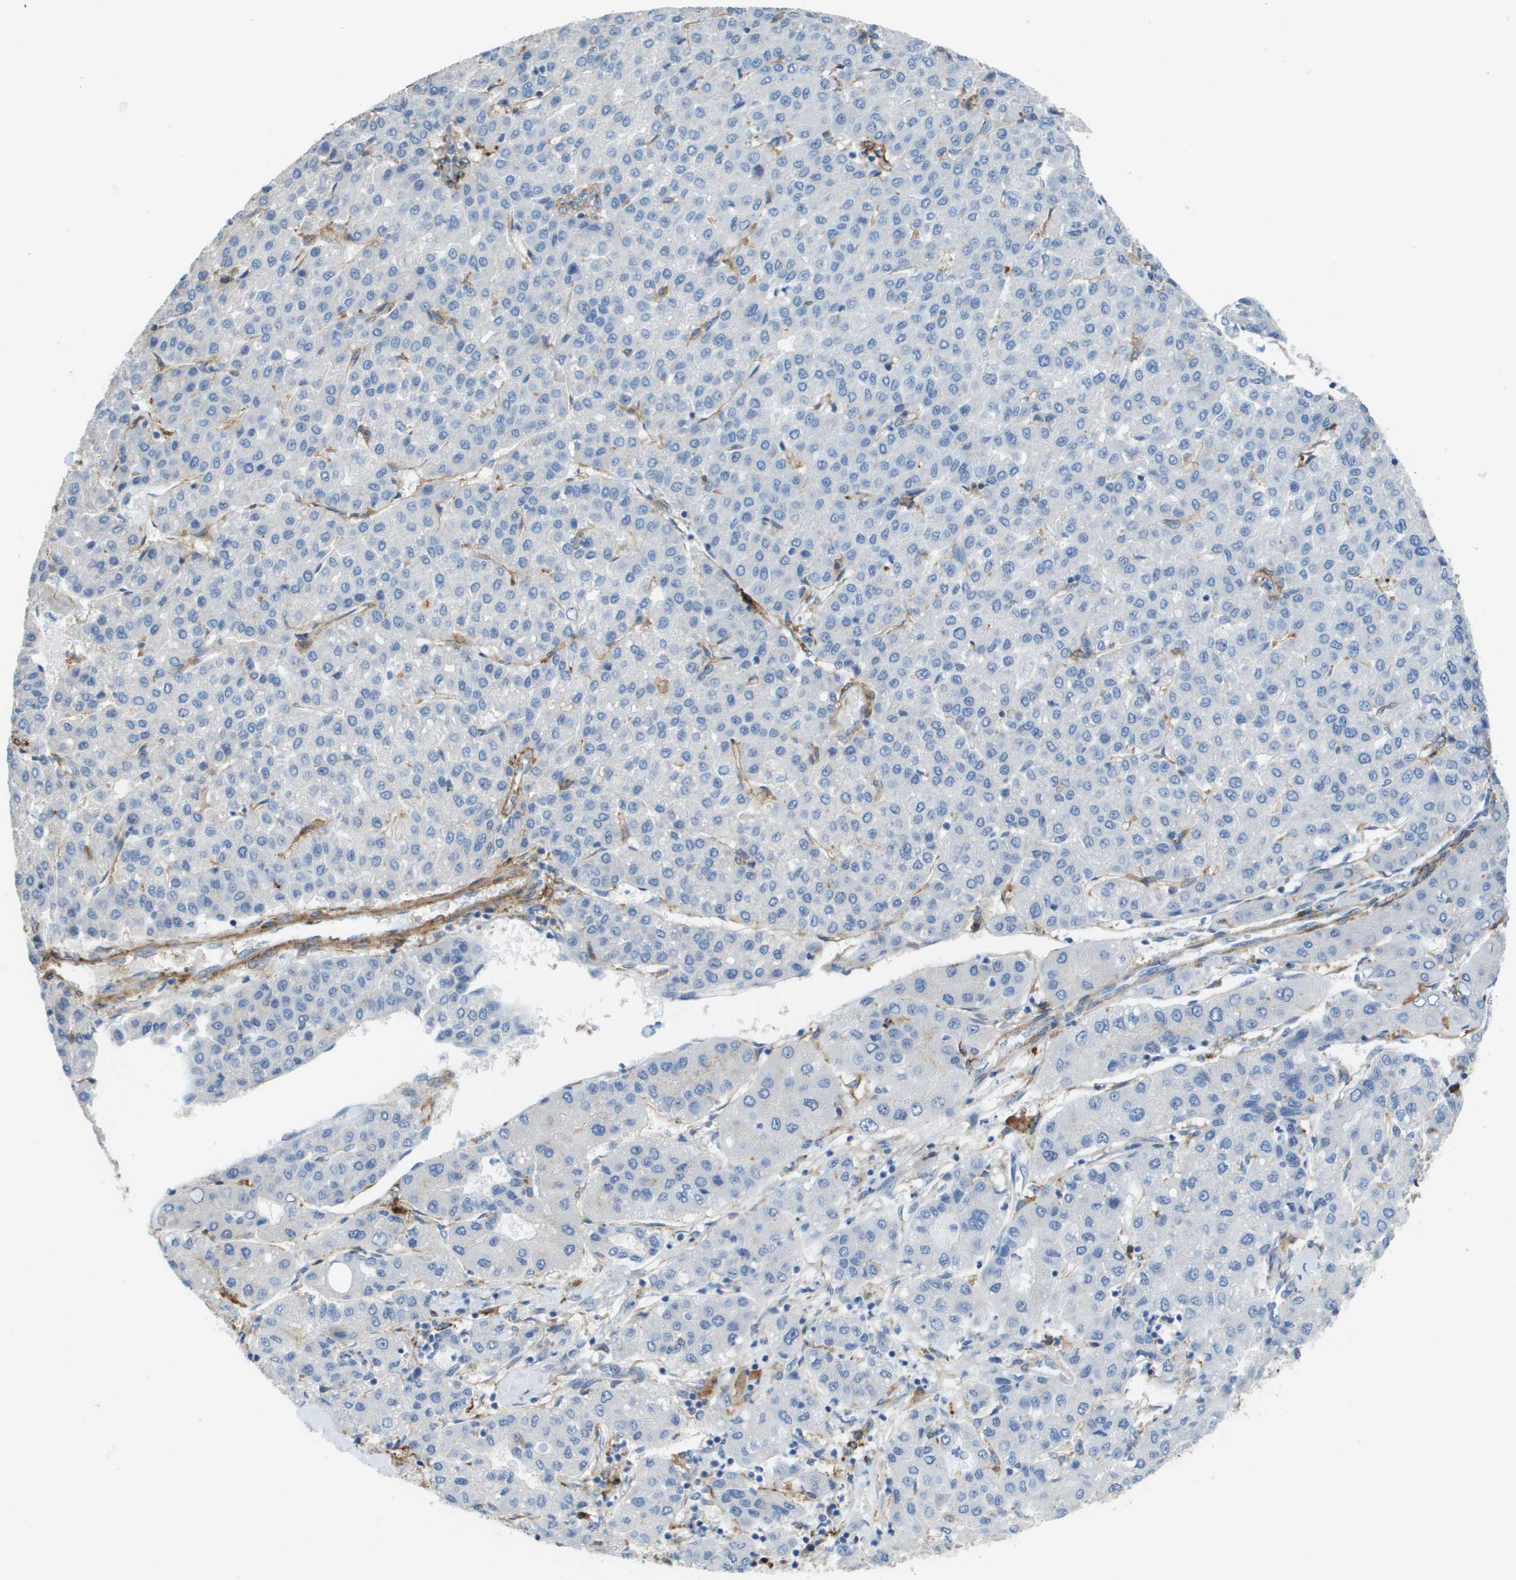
{"staining": {"intensity": "negative", "quantity": "none", "location": "none"}, "tissue": "liver cancer", "cell_type": "Tumor cells", "image_type": "cancer", "snomed": [{"axis": "morphology", "description": "Carcinoma, Hepatocellular, NOS"}, {"axis": "topography", "description": "Liver"}], "caption": "Human liver cancer stained for a protein using IHC shows no positivity in tumor cells.", "gene": "ZBTB43", "patient": {"sex": "male", "age": 65}}